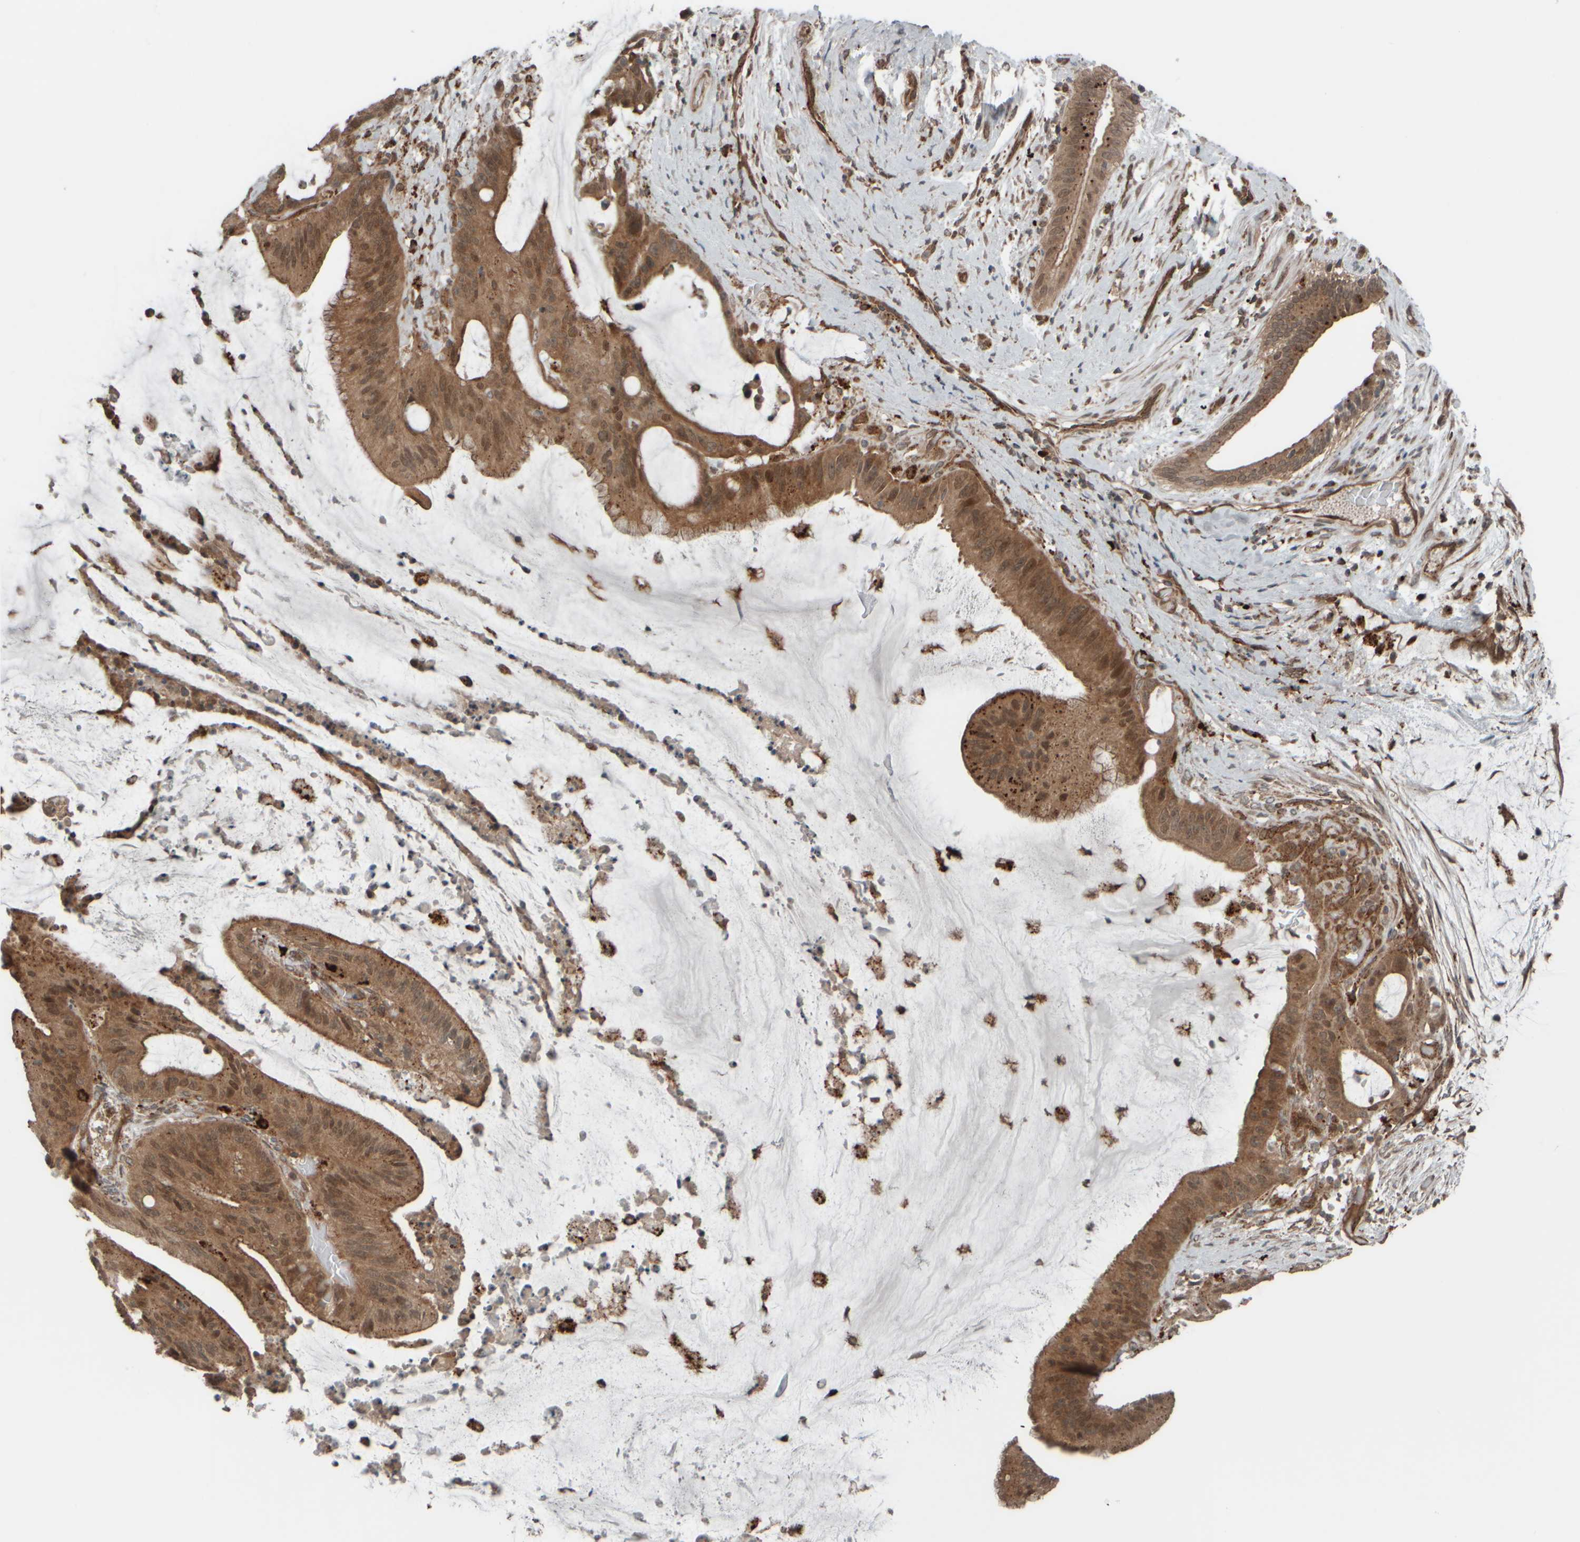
{"staining": {"intensity": "moderate", "quantity": ">75%", "location": "cytoplasmic/membranous,nuclear"}, "tissue": "liver cancer", "cell_type": "Tumor cells", "image_type": "cancer", "snomed": [{"axis": "morphology", "description": "Normal tissue, NOS"}, {"axis": "morphology", "description": "Cholangiocarcinoma"}, {"axis": "topography", "description": "Liver"}, {"axis": "topography", "description": "Peripheral nerve tissue"}], "caption": "Protein staining by IHC shows moderate cytoplasmic/membranous and nuclear staining in about >75% of tumor cells in liver cancer (cholangiocarcinoma).", "gene": "GIGYF1", "patient": {"sex": "female", "age": 73}}